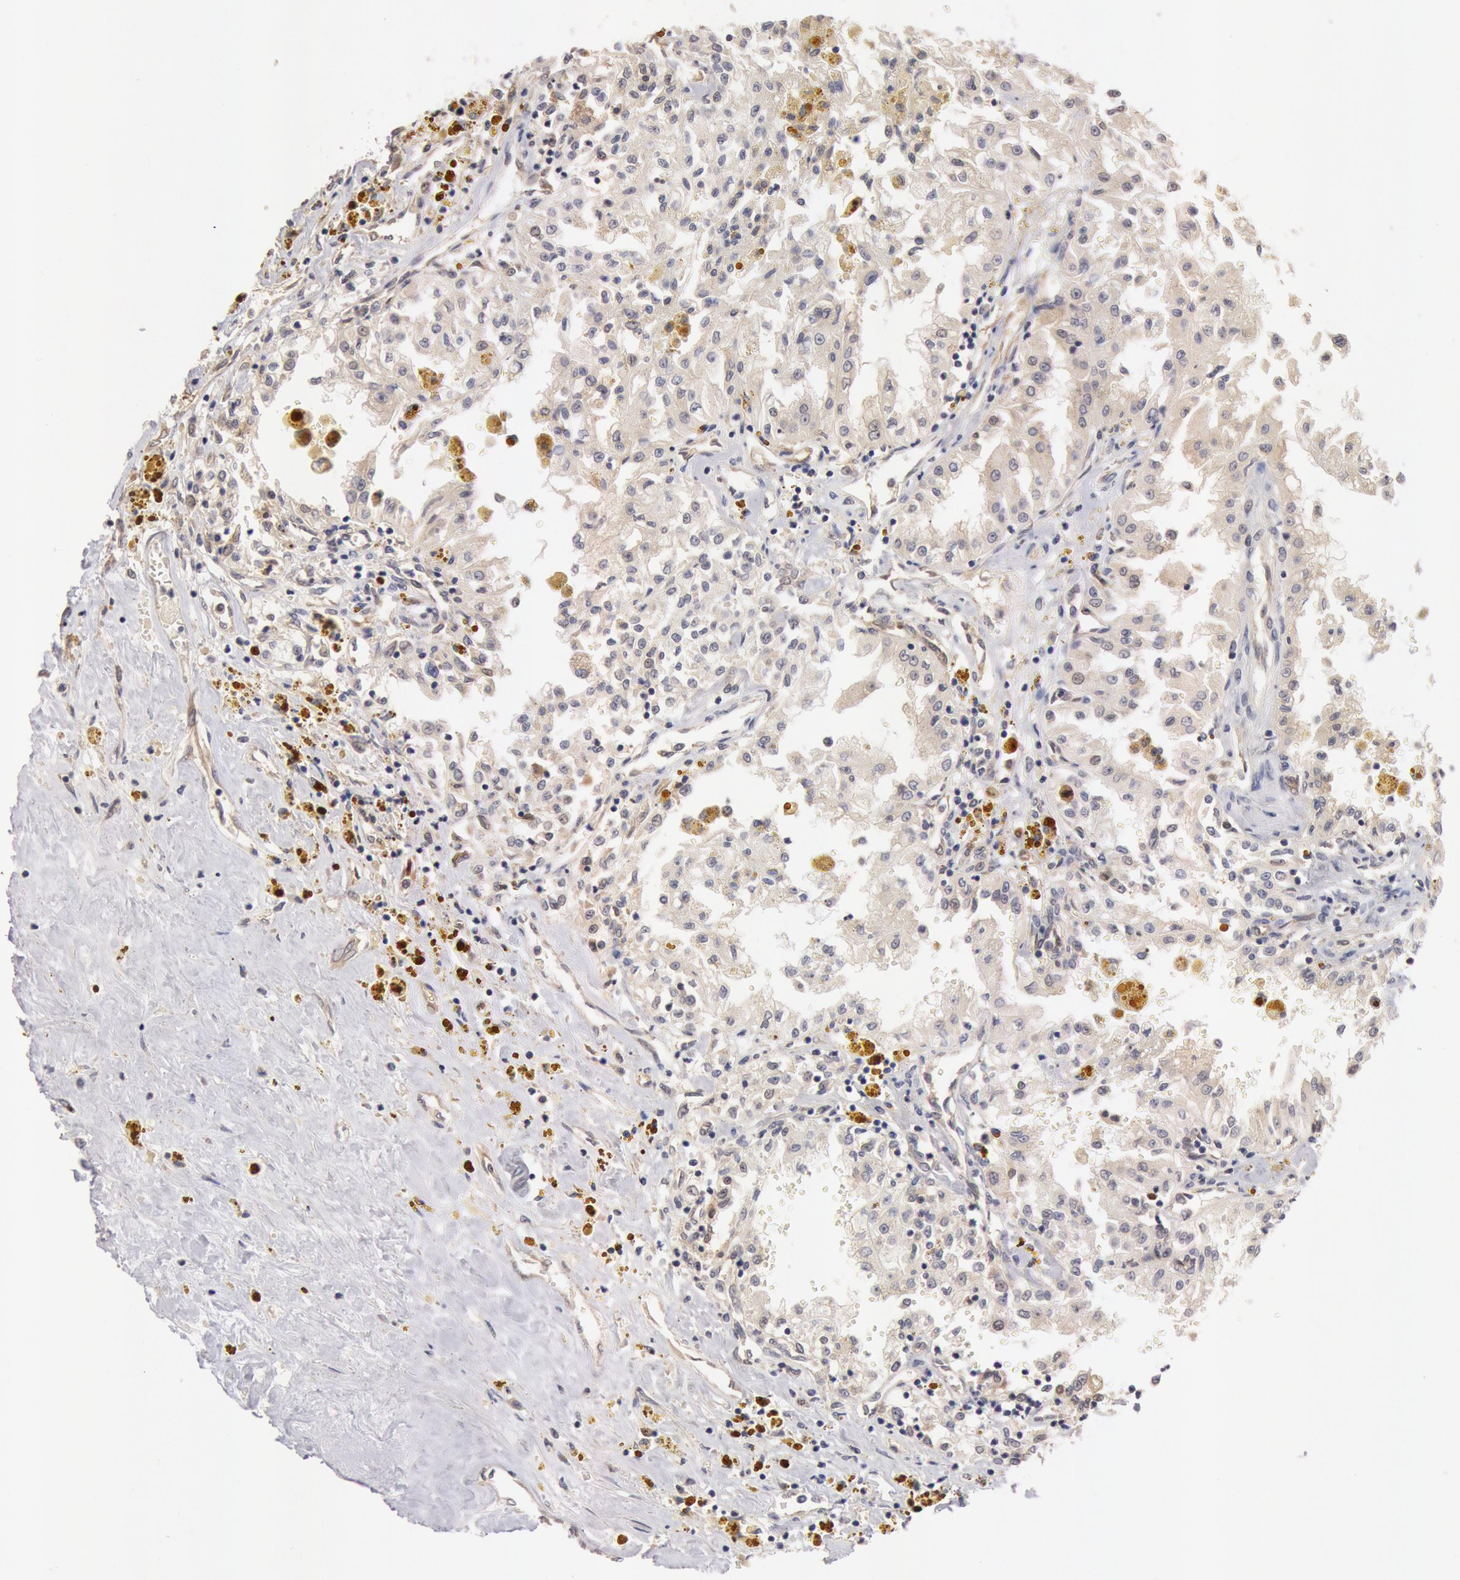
{"staining": {"intensity": "negative", "quantity": "none", "location": "none"}, "tissue": "renal cancer", "cell_type": "Tumor cells", "image_type": "cancer", "snomed": [{"axis": "morphology", "description": "Adenocarcinoma, NOS"}, {"axis": "topography", "description": "Kidney"}], "caption": "High power microscopy histopathology image of an immunohistochemistry (IHC) image of adenocarcinoma (renal), revealing no significant positivity in tumor cells. (Stains: DAB (3,3'-diaminobenzidine) immunohistochemistry with hematoxylin counter stain, Microscopy: brightfield microscopy at high magnification).", "gene": "DNAJA1", "patient": {"sex": "male", "age": 78}}